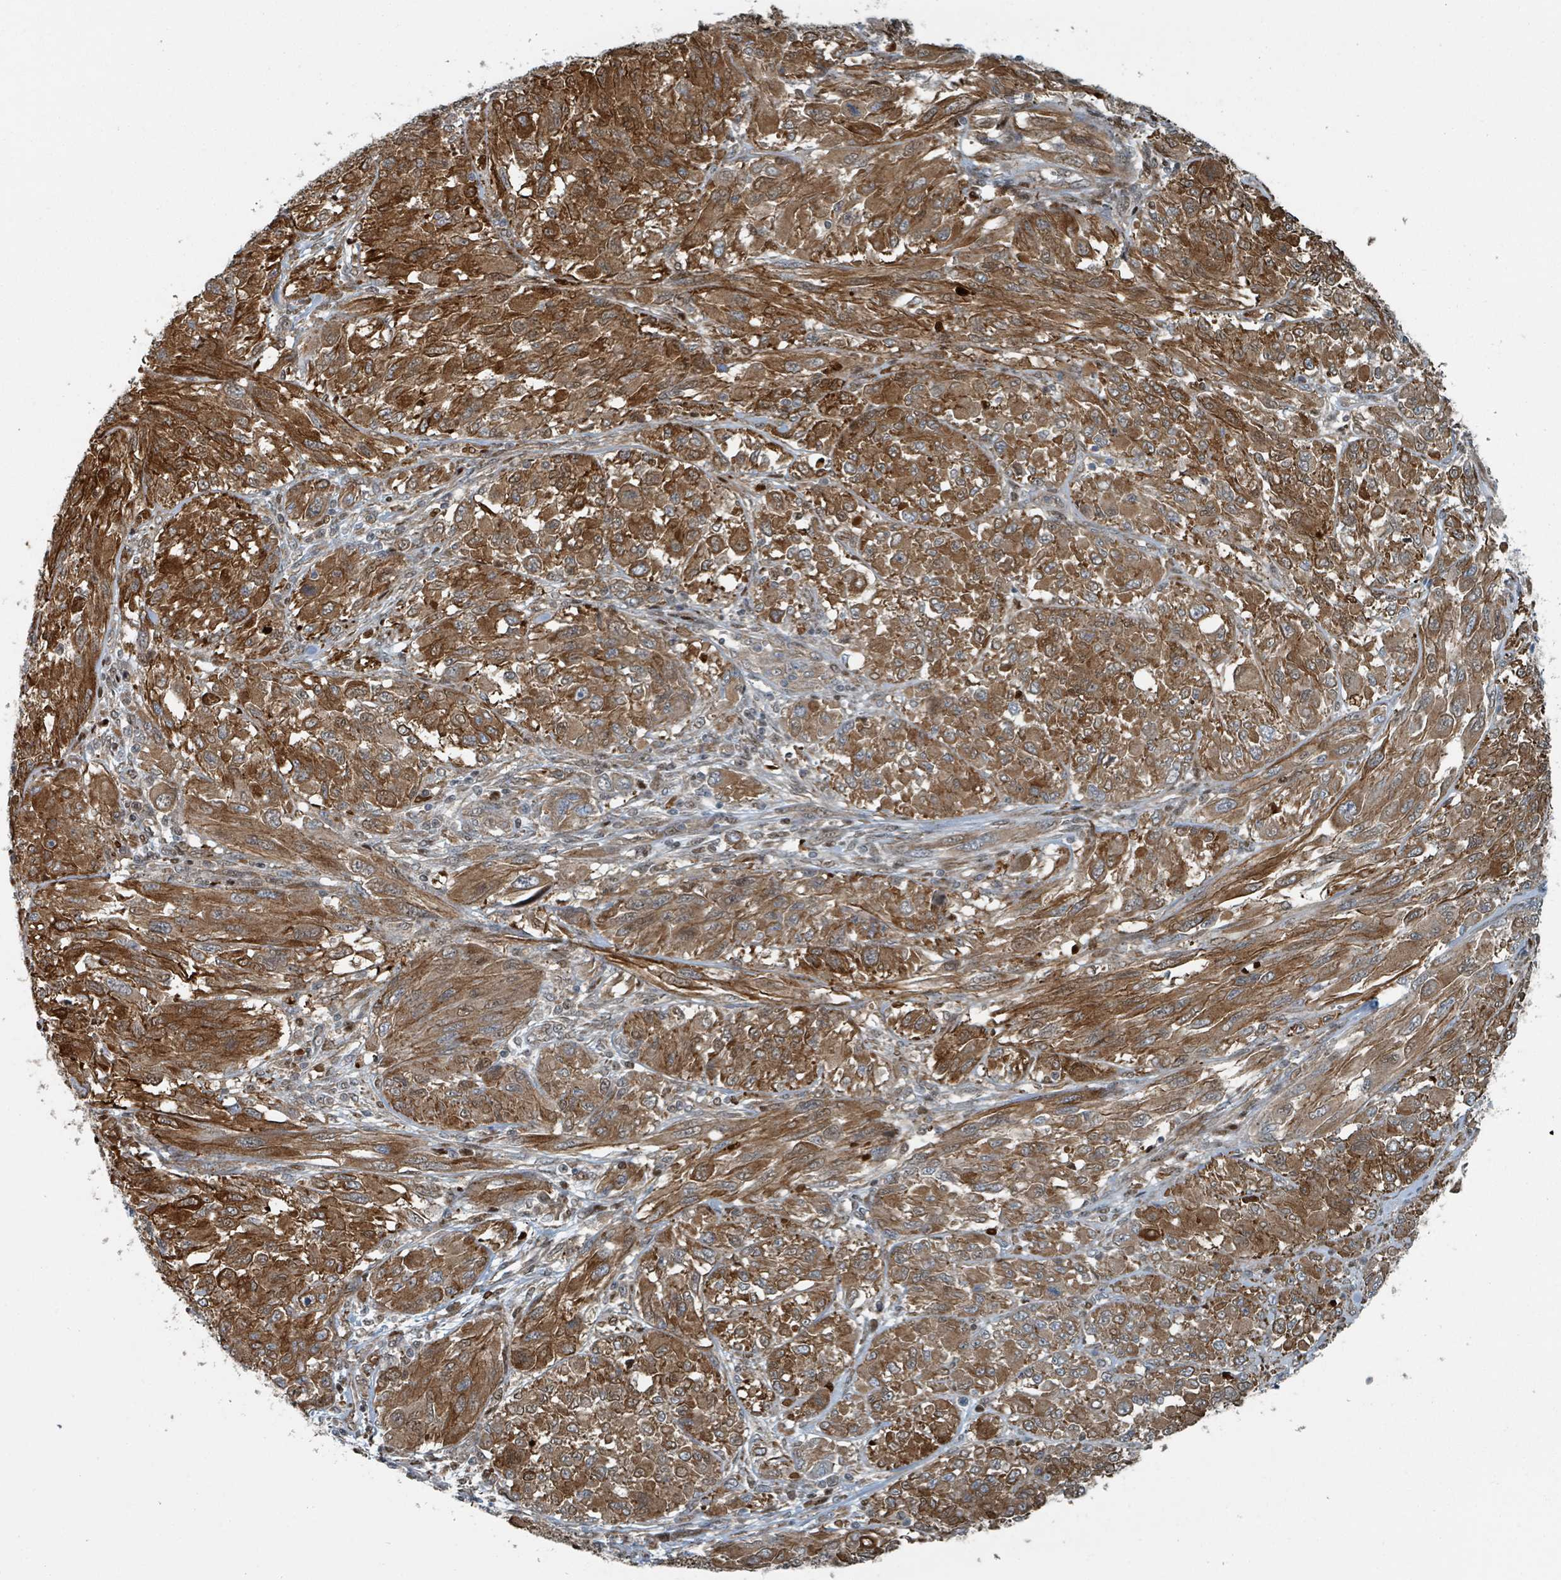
{"staining": {"intensity": "strong", "quantity": ">75%", "location": "cytoplasmic/membranous"}, "tissue": "melanoma", "cell_type": "Tumor cells", "image_type": "cancer", "snomed": [{"axis": "morphology", "description": "Malignant melanoma, NOS"}, {"axis": "topography", "description": "Skin"}], "caption": "Brown immunohistochemical staining in human melanoma shows strong cytoplasmic/membranous positivity in about >75% of tumor cells. (Stains: DAB in brown, nuclei in blue, Microscopy: brightfield microscopy at high magnification).", "gene": "RHPN2", "patient": {"sex": "female", "age": 91}}